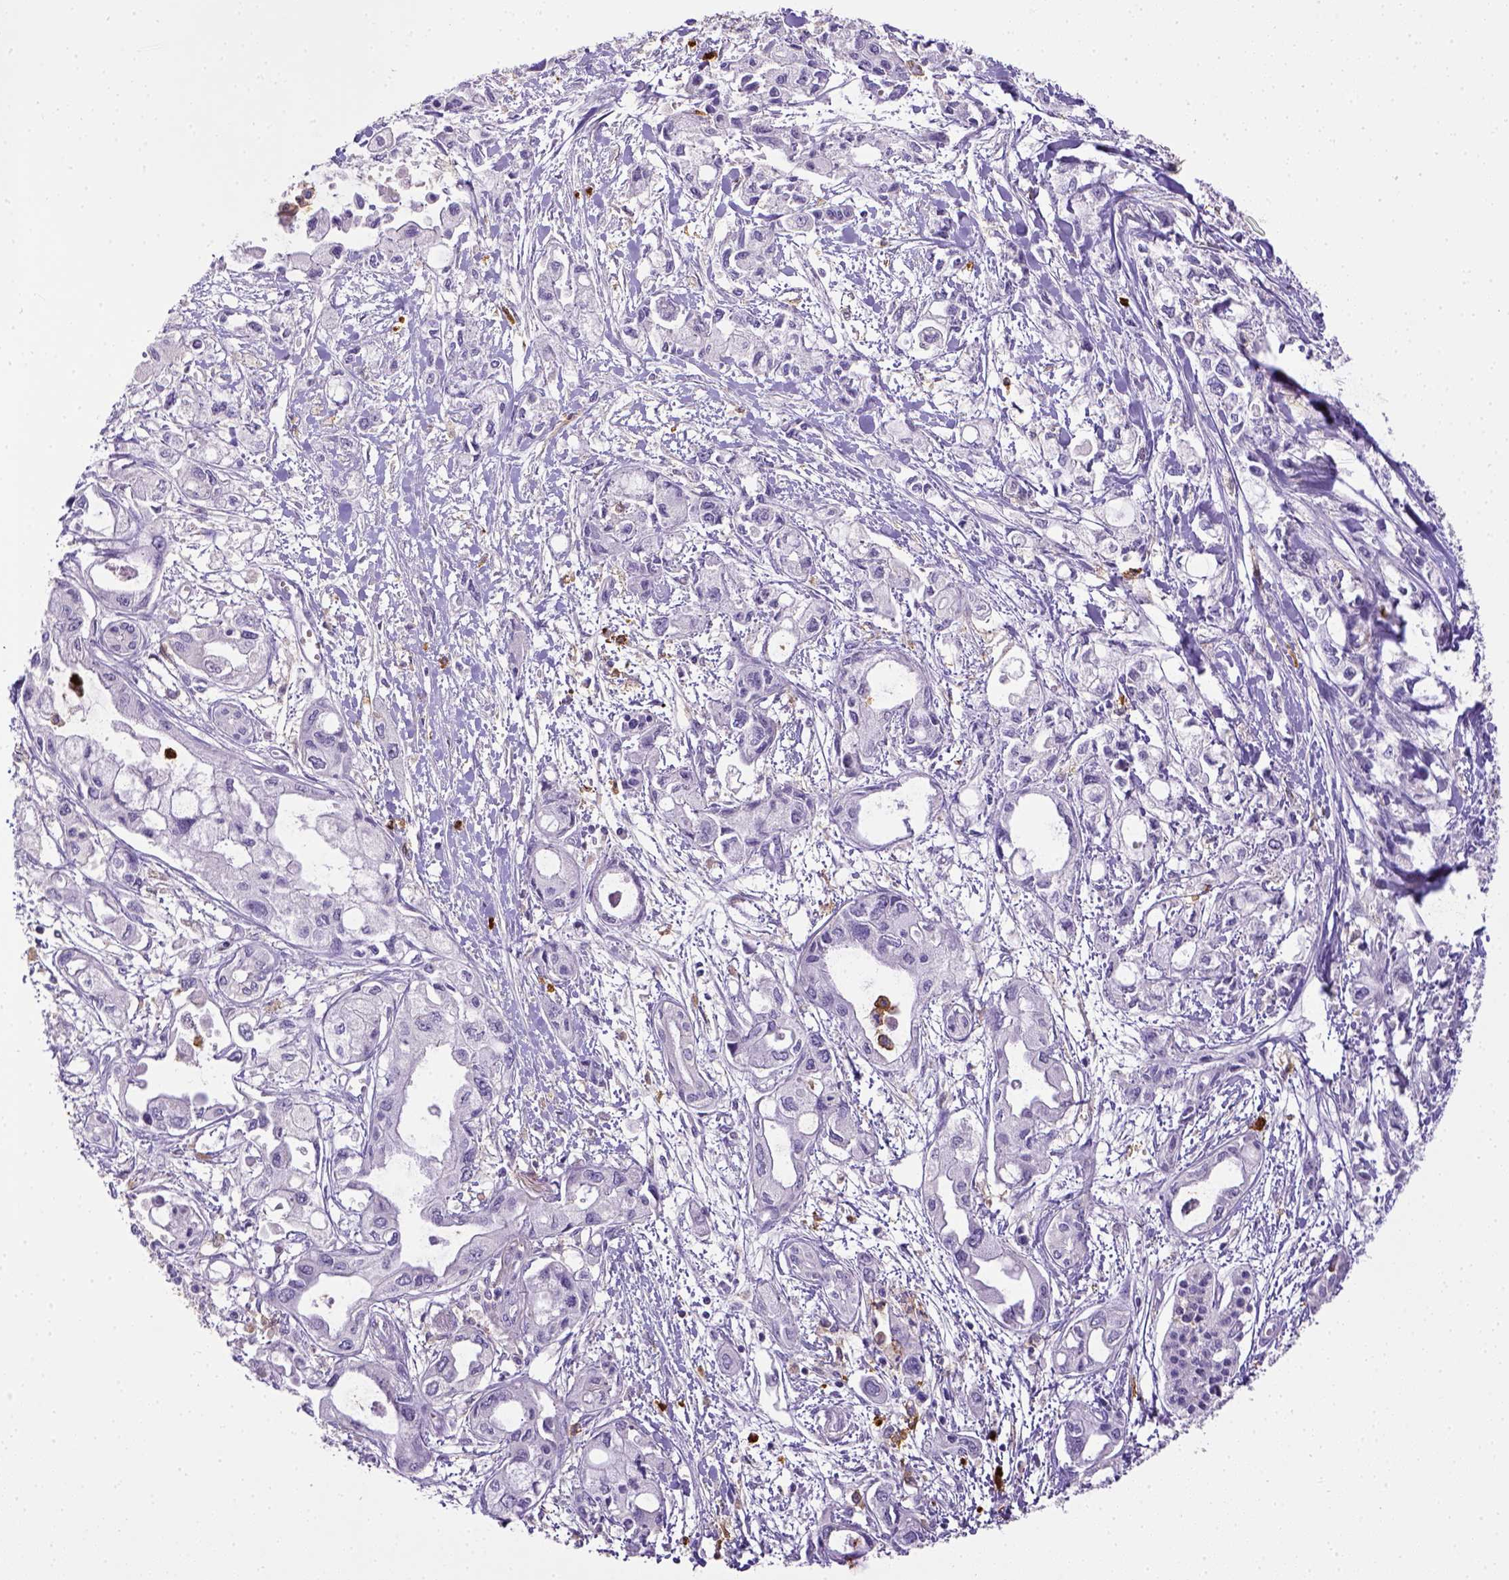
{"staining": {"intensity": "negative", "quantity": "none", "location": "none"}, "tissue": "pancreatic cancer", "cell_type": "Tumor cells", "image_type": "cancer", "snomed": [{"axis": "morphology", "description": "Adenocarcinoma, NOS"}, {"axis": "topography", "description": "Pancreas"}], "caption": "Human pancreatic cancer stained for a protein using immunohistochemistry (IHC) exhibits no positivity in tumor cells.", "gene": "ITGAM", "patient": {"sex": "female", "age": 61}}